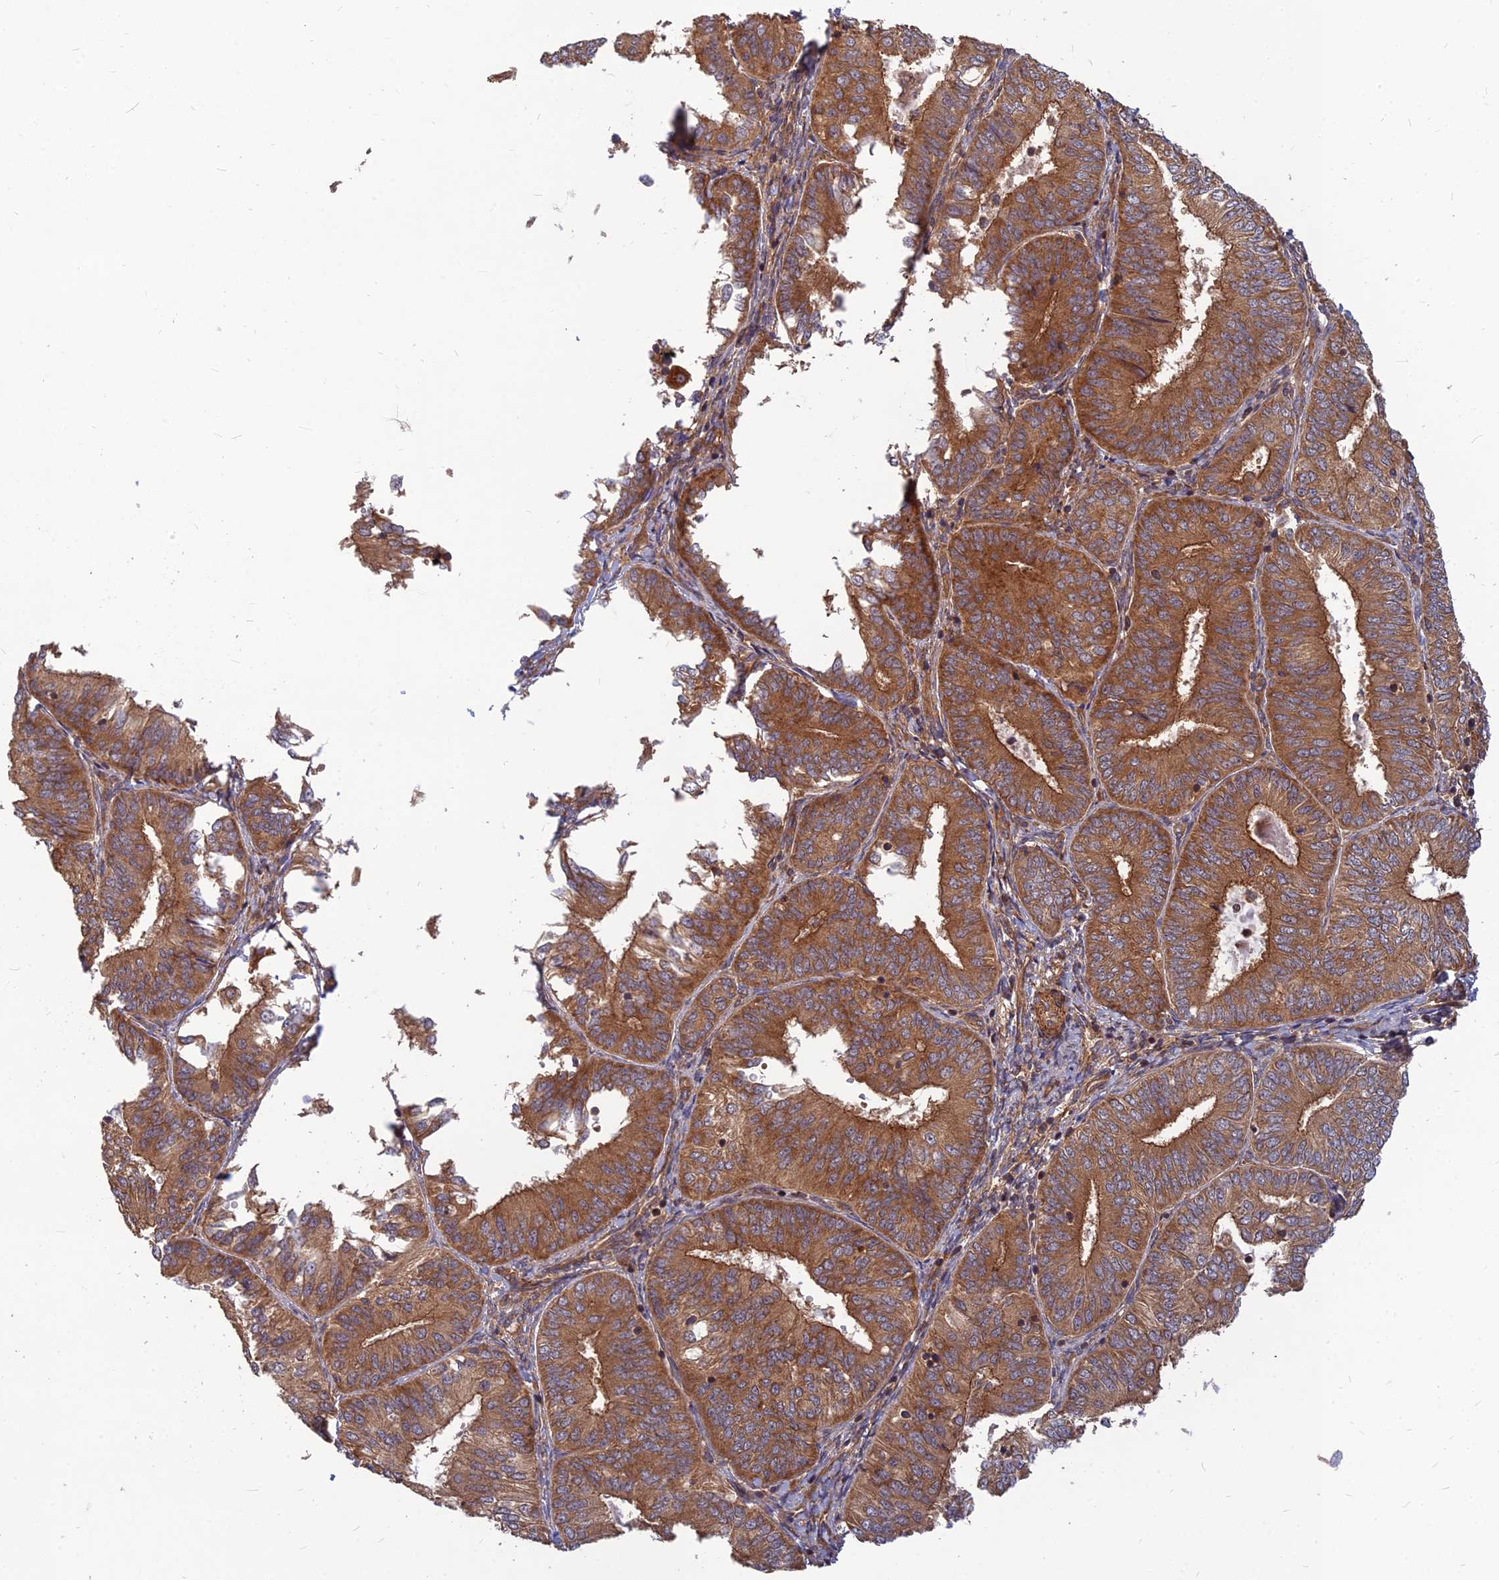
{"staining": {"intensity": "moderate", "quantity": ">75%", "location": "cytoplasmic/membranous"}, "tissue": "endometrial cancer", "cell_type": "Tumor cells", "image_type": "cancer", "snomed": [{"axis": "morphology", "description": "Adenocarcinoma, NOS"}, {"axis": "topography", "description": "Endometrium"}], "caption": "Endometrial cancer stained with a protein marker shows moderate staining in tumor cells.", "gene": "RELCH", "patient": {"sex": "female", "age": 58}}